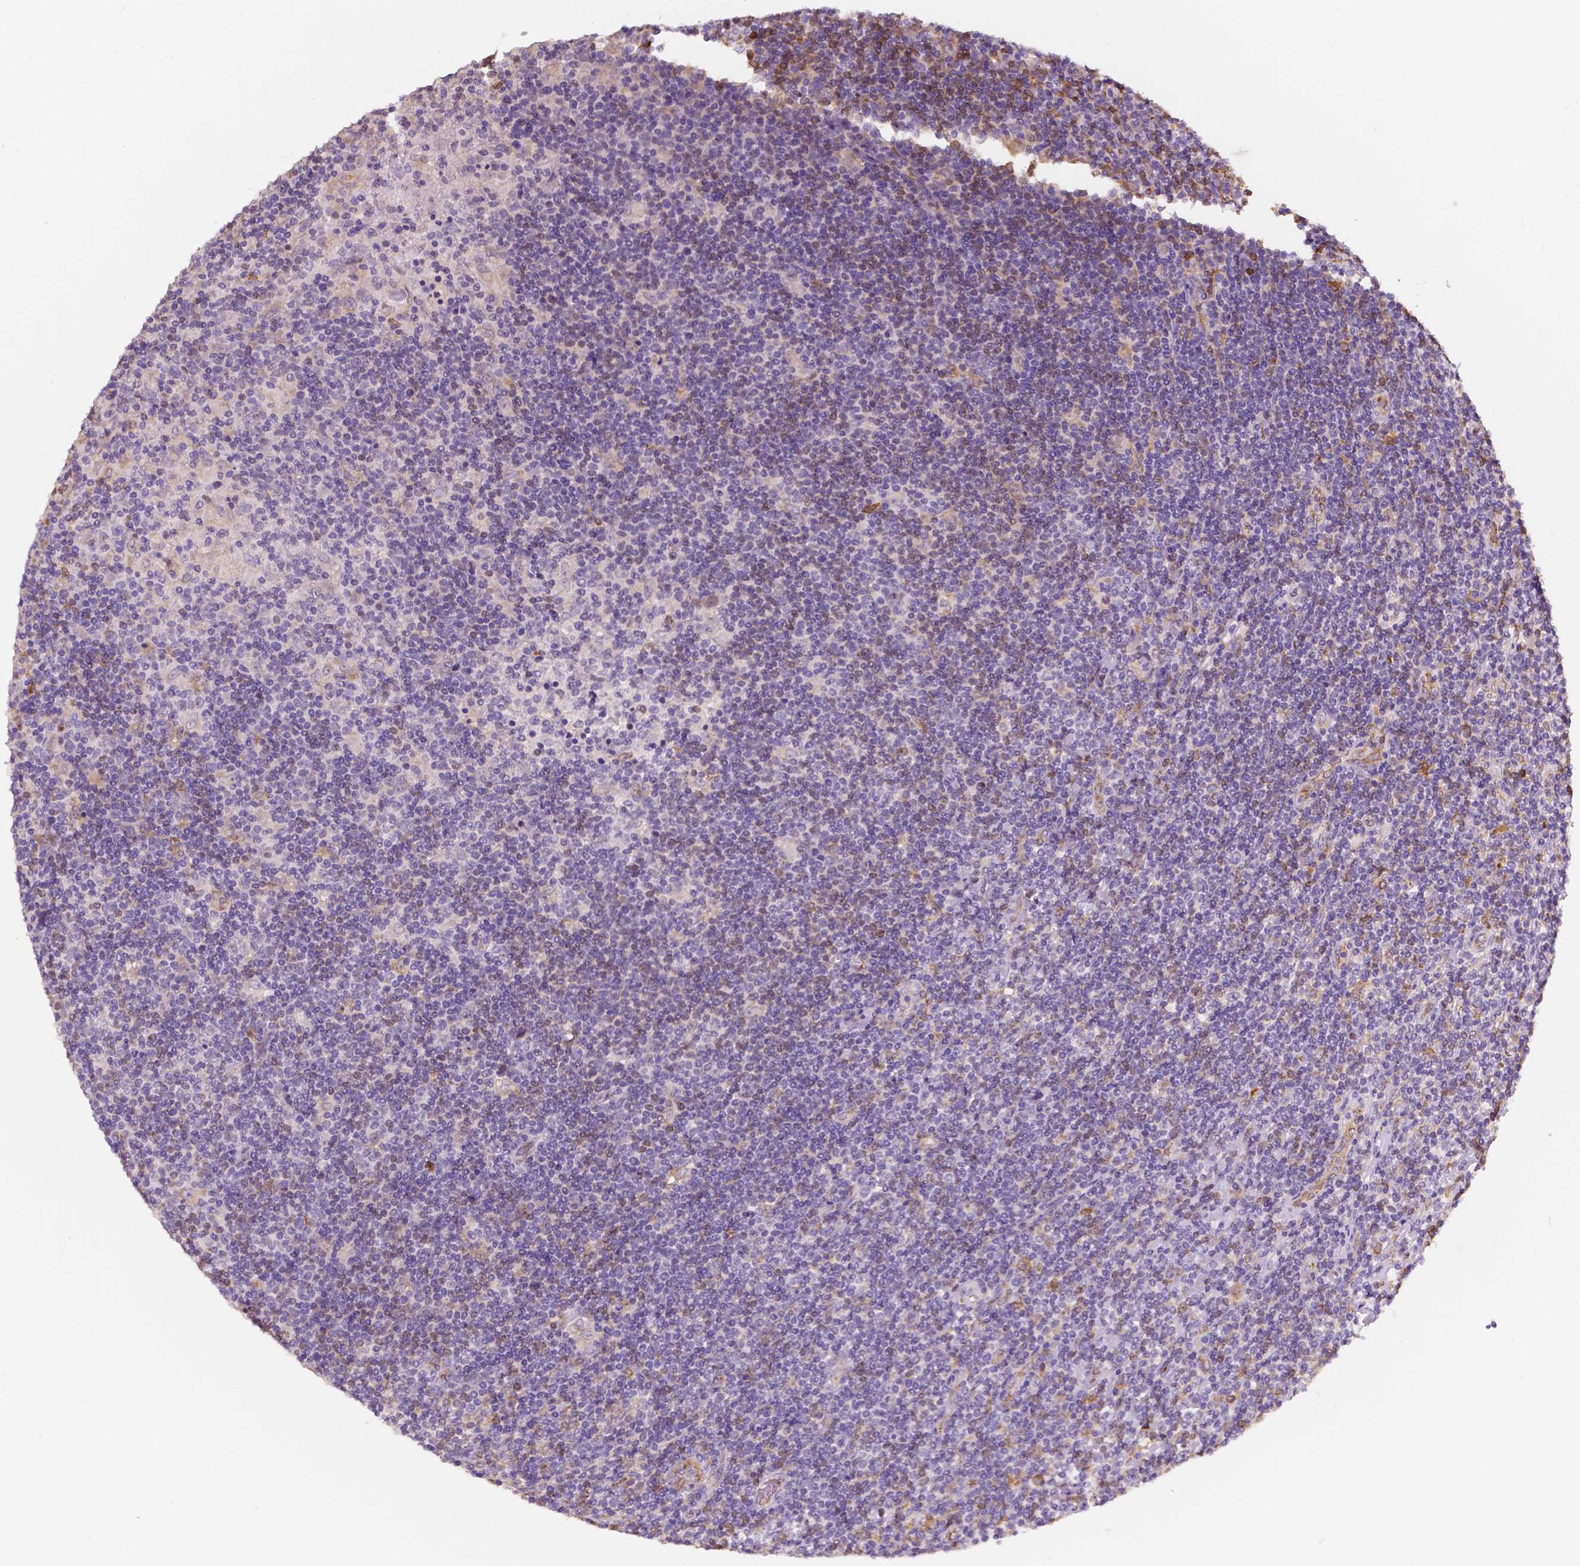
{"staining": {"intensity": "negative", "quantity": "none", "location": "none"}, "tissue": "lymphoma", "cell_type": "Tumor cells", "image_type": "cancer", "snomed": [{"axis": "morphology", "description": "Hodgkin's disease, NOS"}, {"axis": "topography", "description": "Lymph node"}], "caption": "The IHC image has no significant positivity in tumor cells of Hodgkin's disease tissue.", "gene": "SLC22A4", "patient": {"sex": "male", "age": 40}}